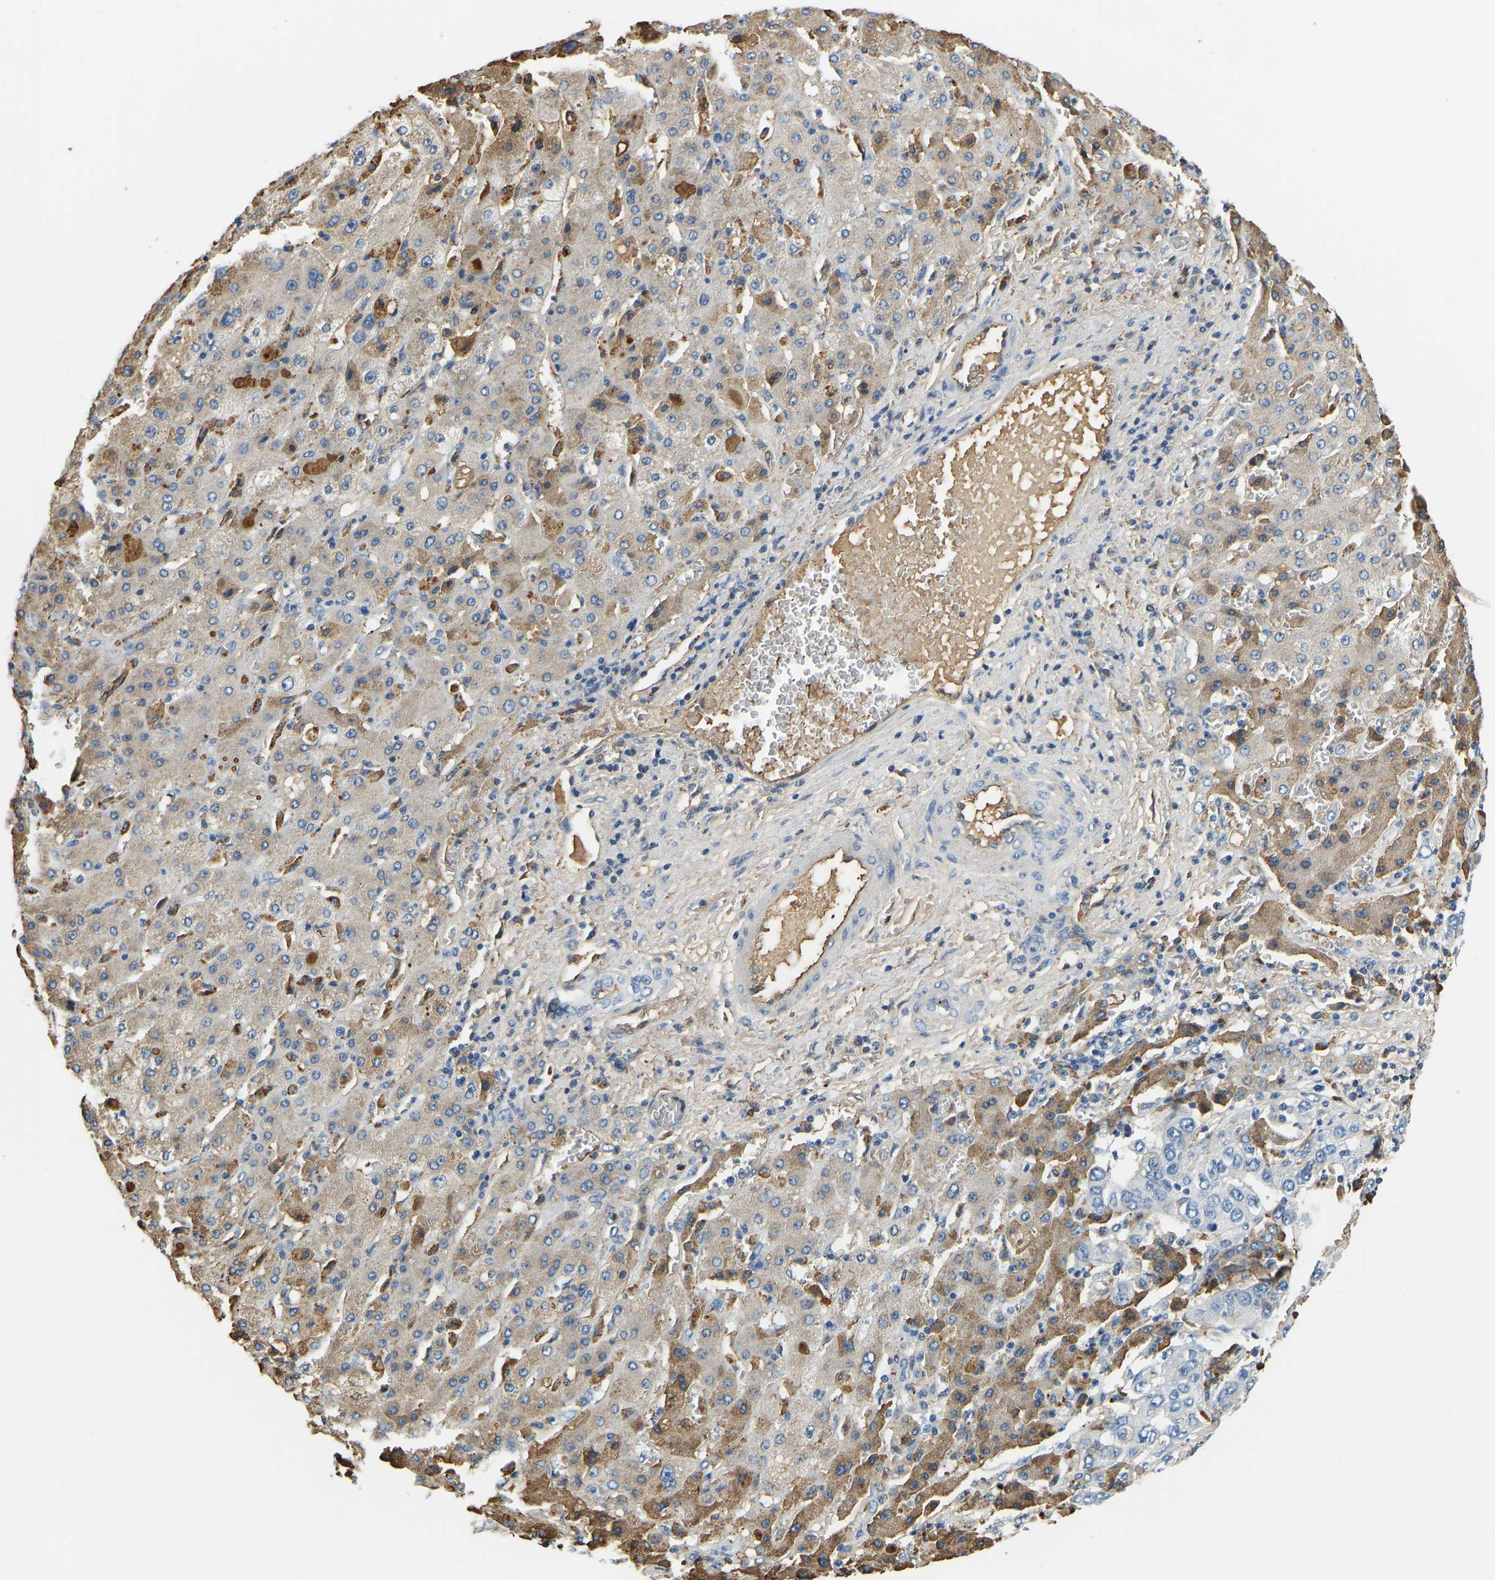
{"staining": {"intensity": "negative", "quantity": "none", "location": "none"}, "tissue": "liver cancer", "cell_type": "Tumor cells", "image_type": "cancer", "snomed": [{"axis": "morphology", "description": "Cholangiocarcinoma"}, {"axis": "topography", "description": "Liver"}], "caption": "Immunohistochemistry (IHC) micrograph of neoplastic tissue: human cholangiocarcinoma (liver) stained with DAB displays no significant protein staining in tumor cells.", "gene": "THBS4", "patient": {"sex": "female", "age": 52}}